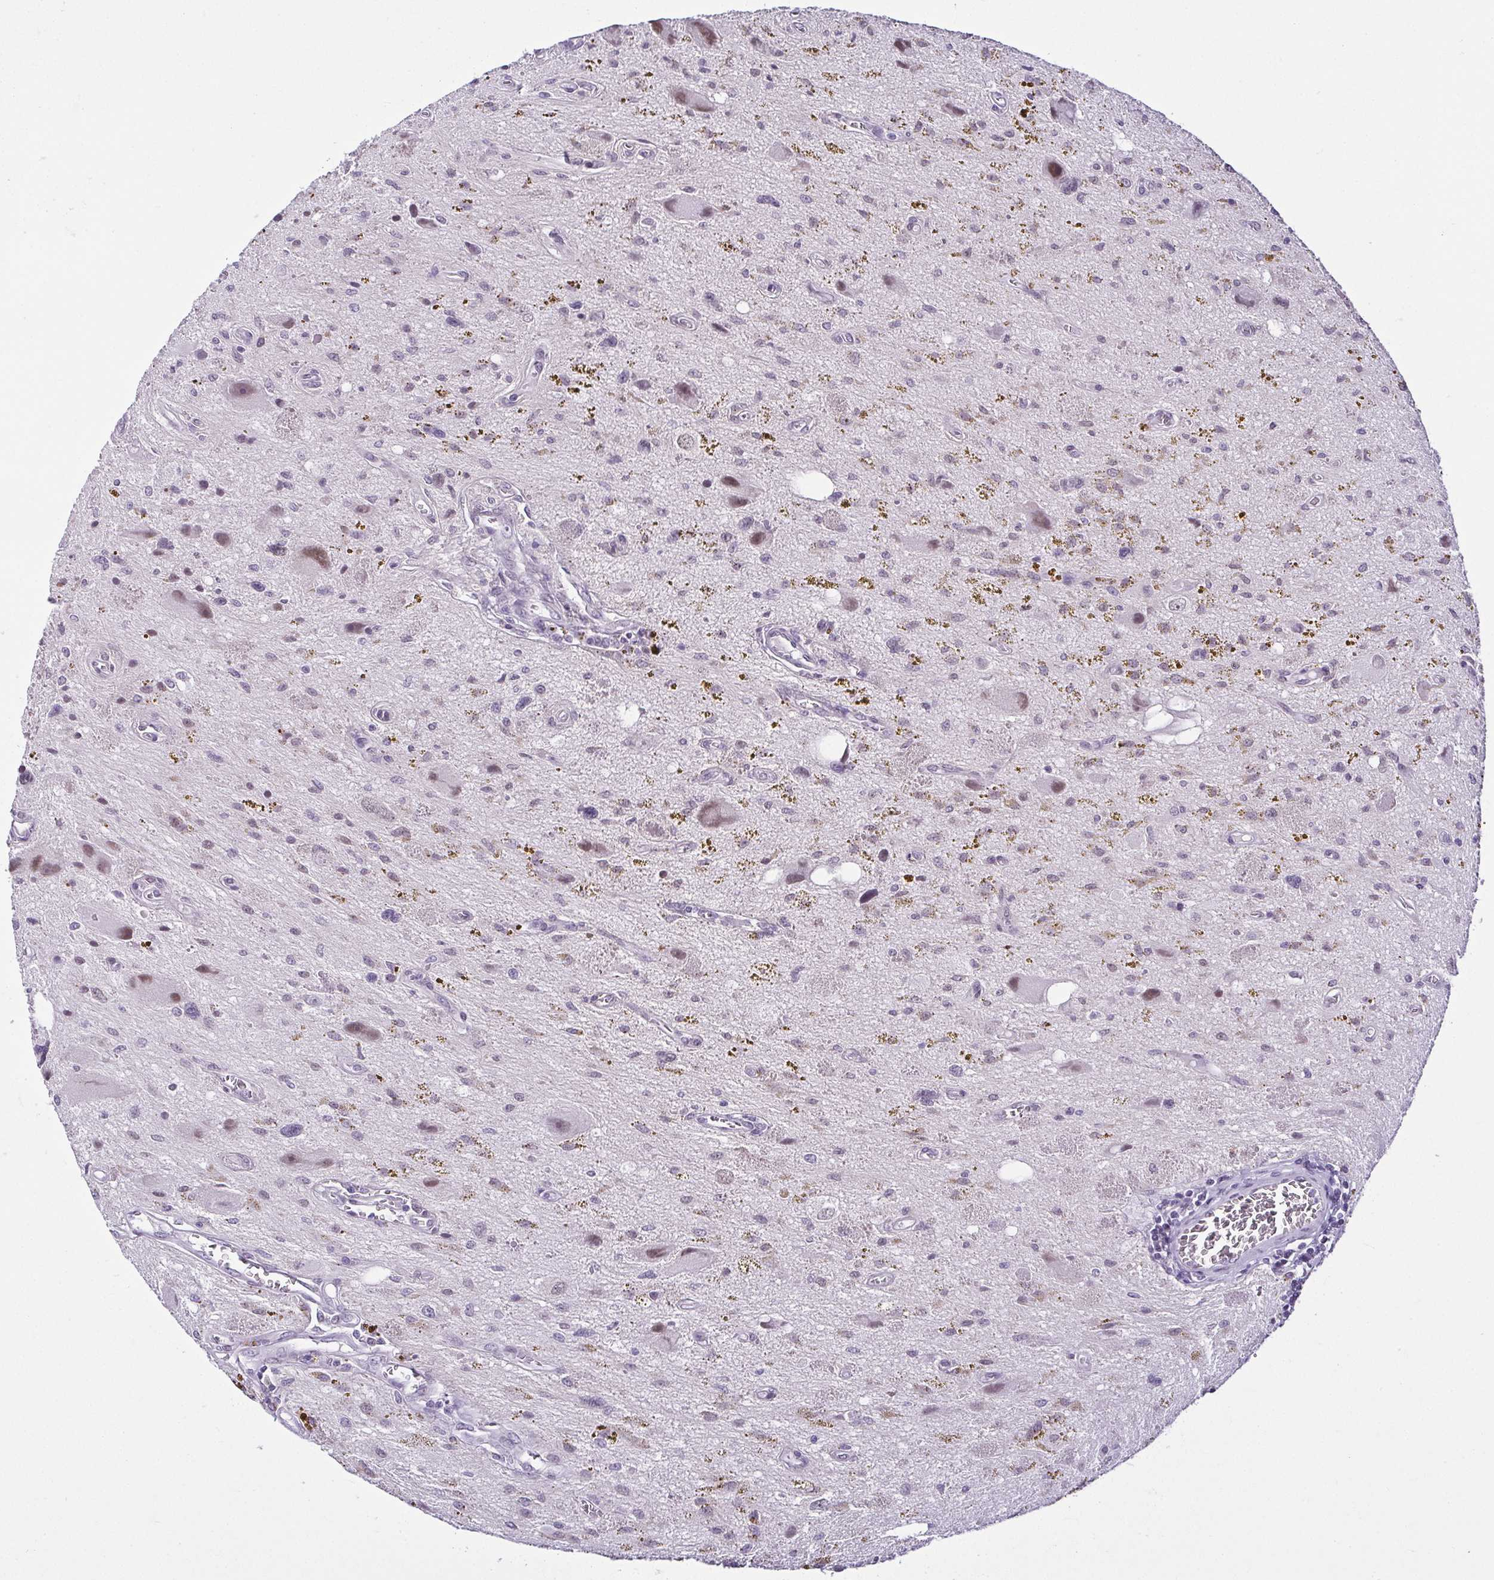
{"staining": {"intensity": "negative", "quantity": "none", "location": "none"}, "tissue": "glioma", "cell_type": "Tumor cells", "image_type": "cancer", "snomed": [{"axis": "morphology", "description": "Glioma, malignant, Low grade"}, {"axis": "topography", "description": "Cerebellum"}], "caption": "This is an immunohistochemistry image of human malignant glioma (low-grade). There is no expression in tumor cells.", "gene": "RBM3", "patient": {"sex": "female", "age": 14}}